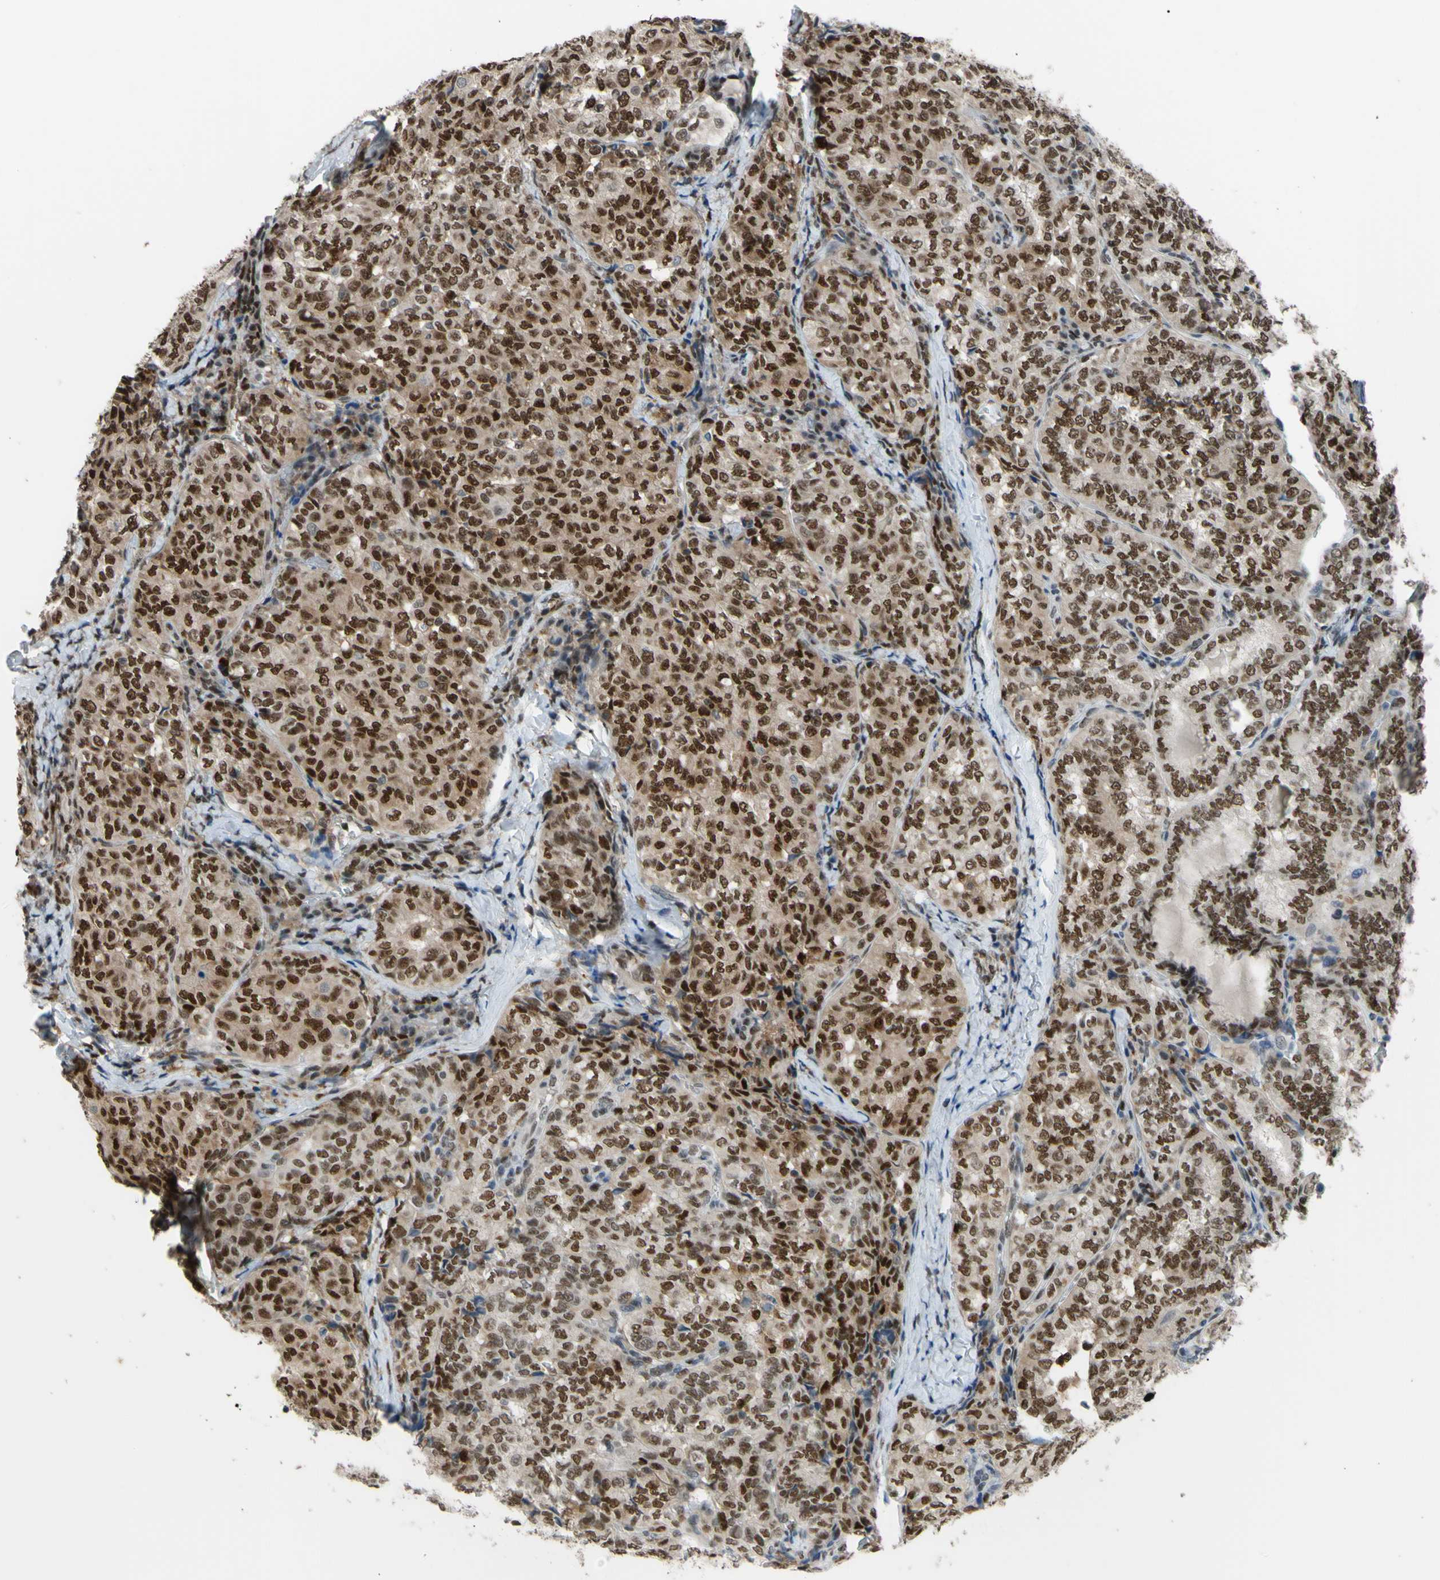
{"staining": {"intensity": "strong", "quantity": ">75%", "location": "cytoplasmic/membranous,nuclear"}, "tissue": "thyroid cancer", "cell_type": "Tumor cells", "image_type": "cancer", "snomed": [{"axis": "morphology", "description": "Normal tissue, NOS"}, {"axis": "morphology", "description": "Papillary adenocarcinoma, NOS"}, {"axis": "topography", "description": "Thyroid gland"}], "caption": "A histopathology image showing strong cytoplasmic/membranous and nuclear positivity in about >75% of tumor cells in papillary adenocarcinoma (thyroid), as visualized by brown immunohistochemical staining.", "gene": "FKBP5", "patient": {"sex": "female", "age": 30}}